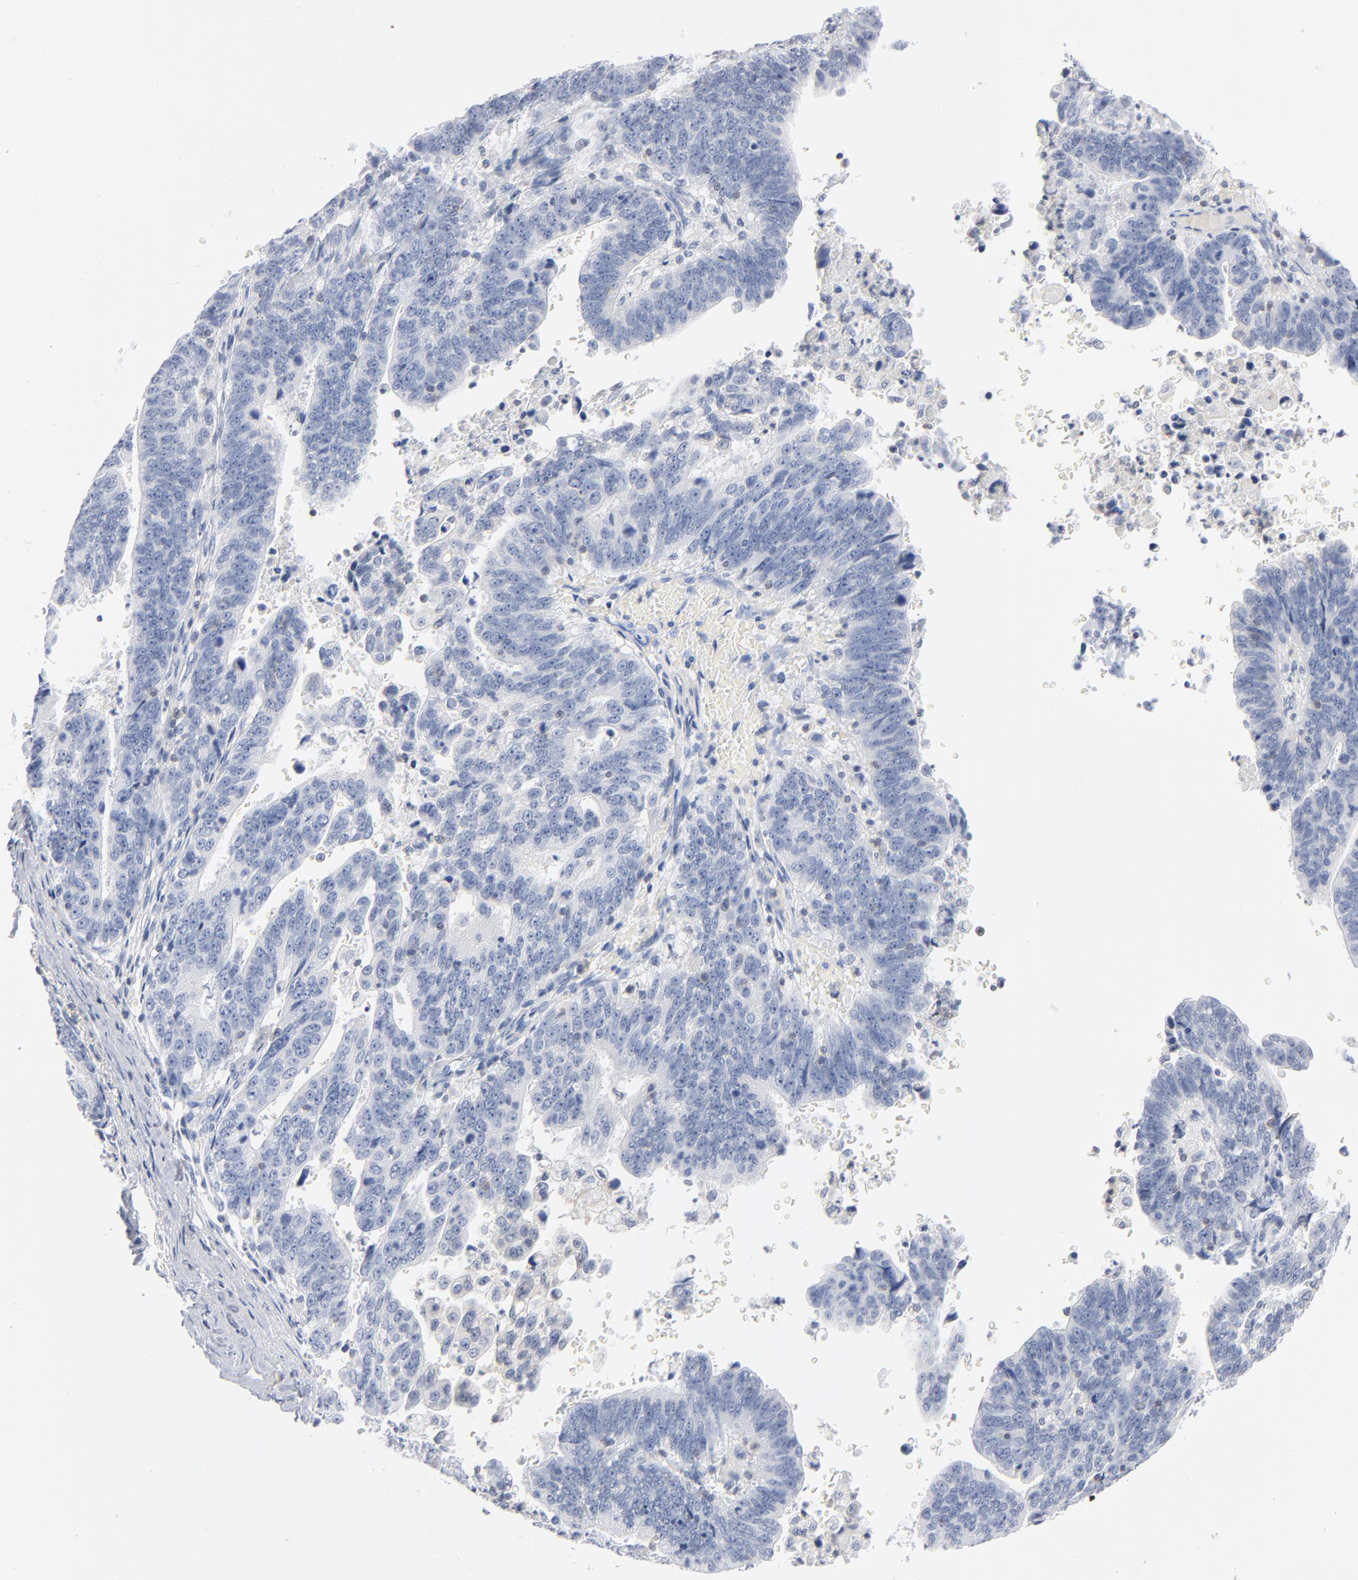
{"staining": {"intensity": "negative", "quantity": "none", "location": "none"}, "tissue": "stomach cancer", "cell_type": "Tumor cells", "image_type": "cancer", "snomed": [{"axis": "morphology", "description": "Adenocarcinoma, NOS"}, {"axis": "topography", "description": "Stomach, upper"}], "caption": "This is a image of immunohistochemistry staining of stomach adenocarcinoma, which shows no expression in tumor cells.", "gene": "PTK2B", "patient": {"sex": "female", "age": 50}}